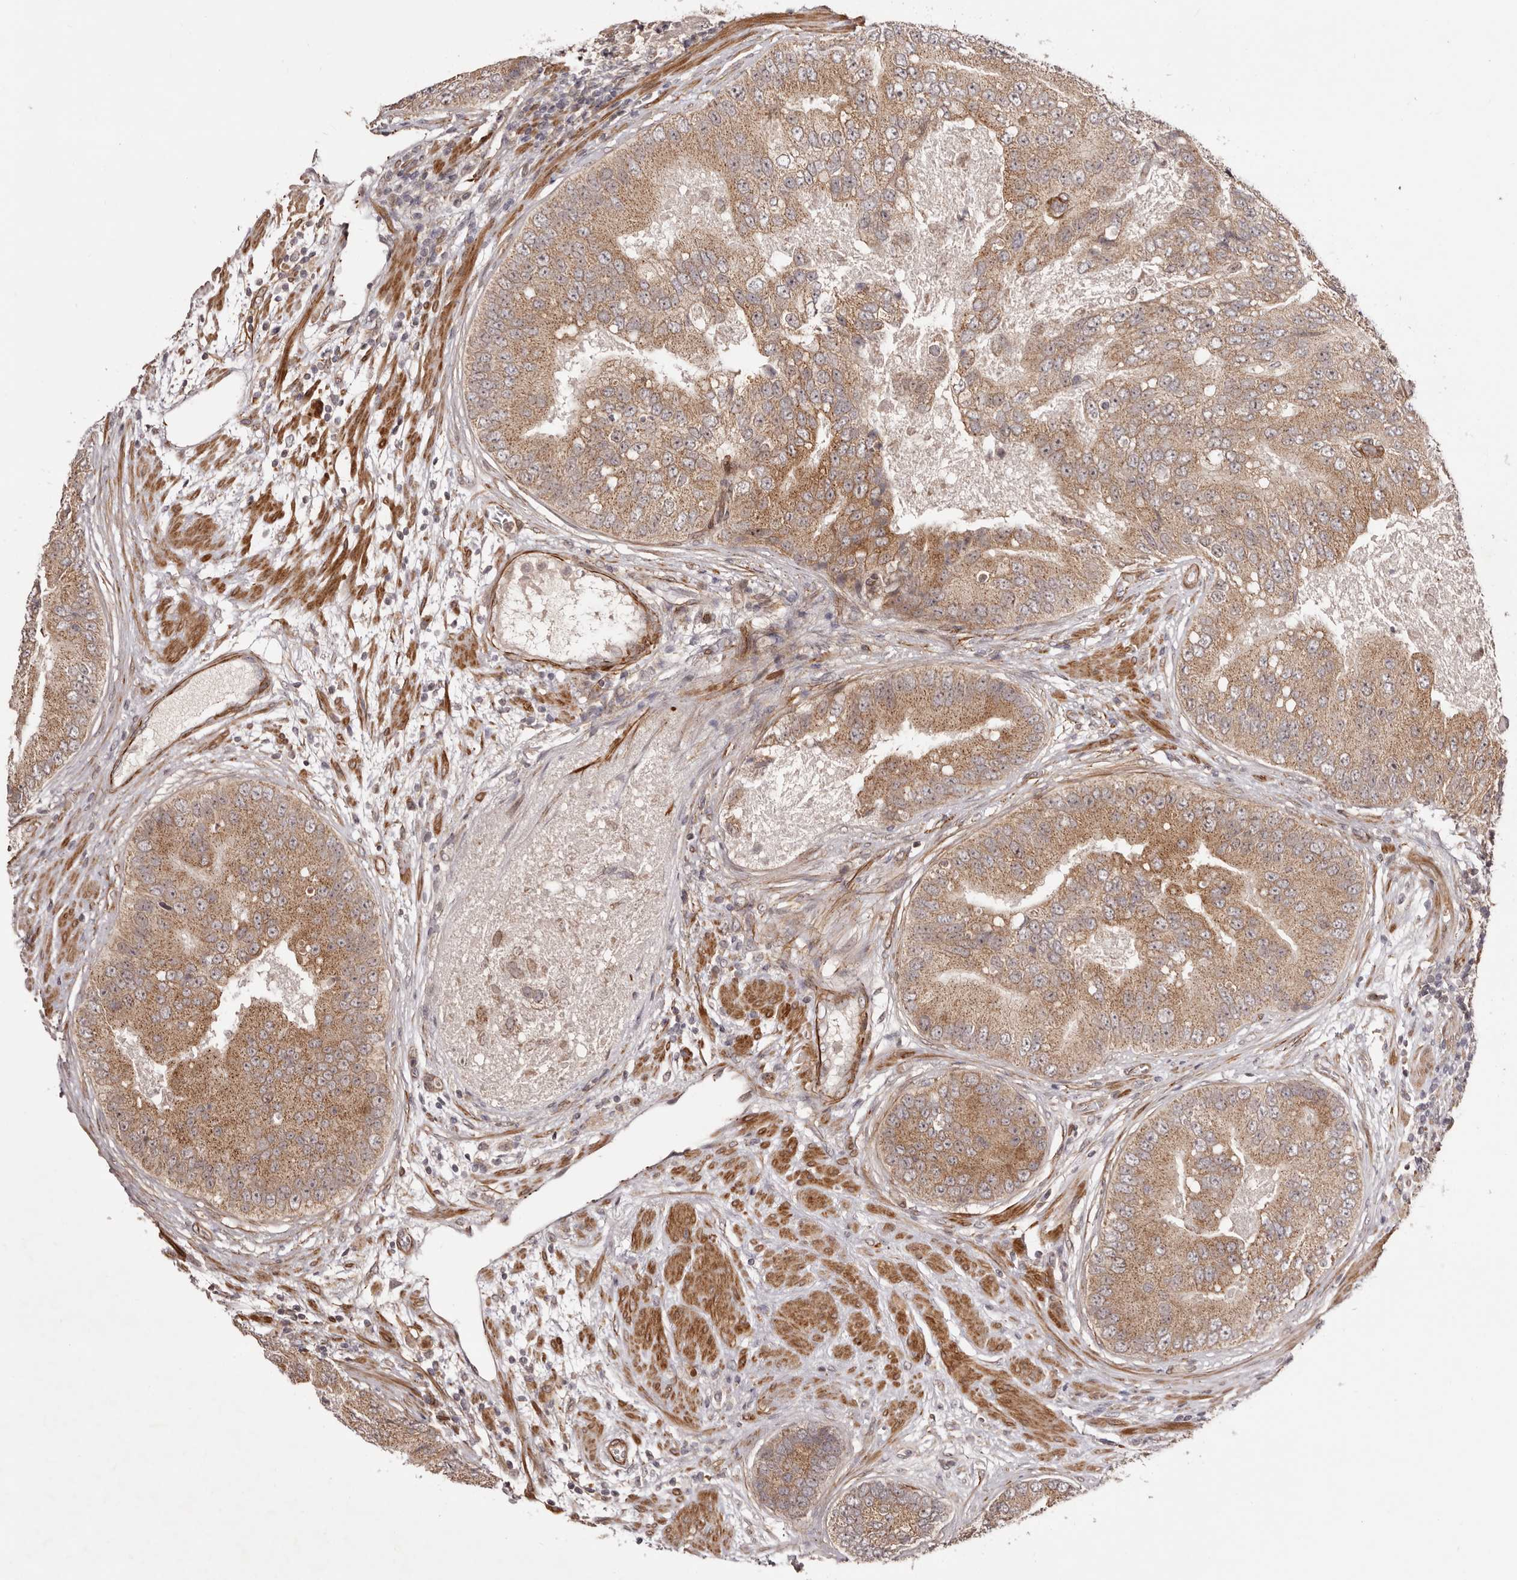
{"staining": {"intensity": "moderate", "quantity": ">75%", "location": "cytoplasmic/membranous"}, "tissue": "prostate cancer", "cell_type": "Tumor cells", "image_type": "cancer", "snomed": [{"axis": "morphology", "description": "Adenocarcinoma, High grade"}, {"axis": "topography", "description": "Prostate"}], "caption": "Immunohistochemical staining of human prostate adenocarcinoma (high-grade) displays medium levels of moderate cytoplasmic/membranous protein expression in about >75% of tumor cells.", "gene": "MICAL2", "patient": {"sex": "male", "age": 70}}